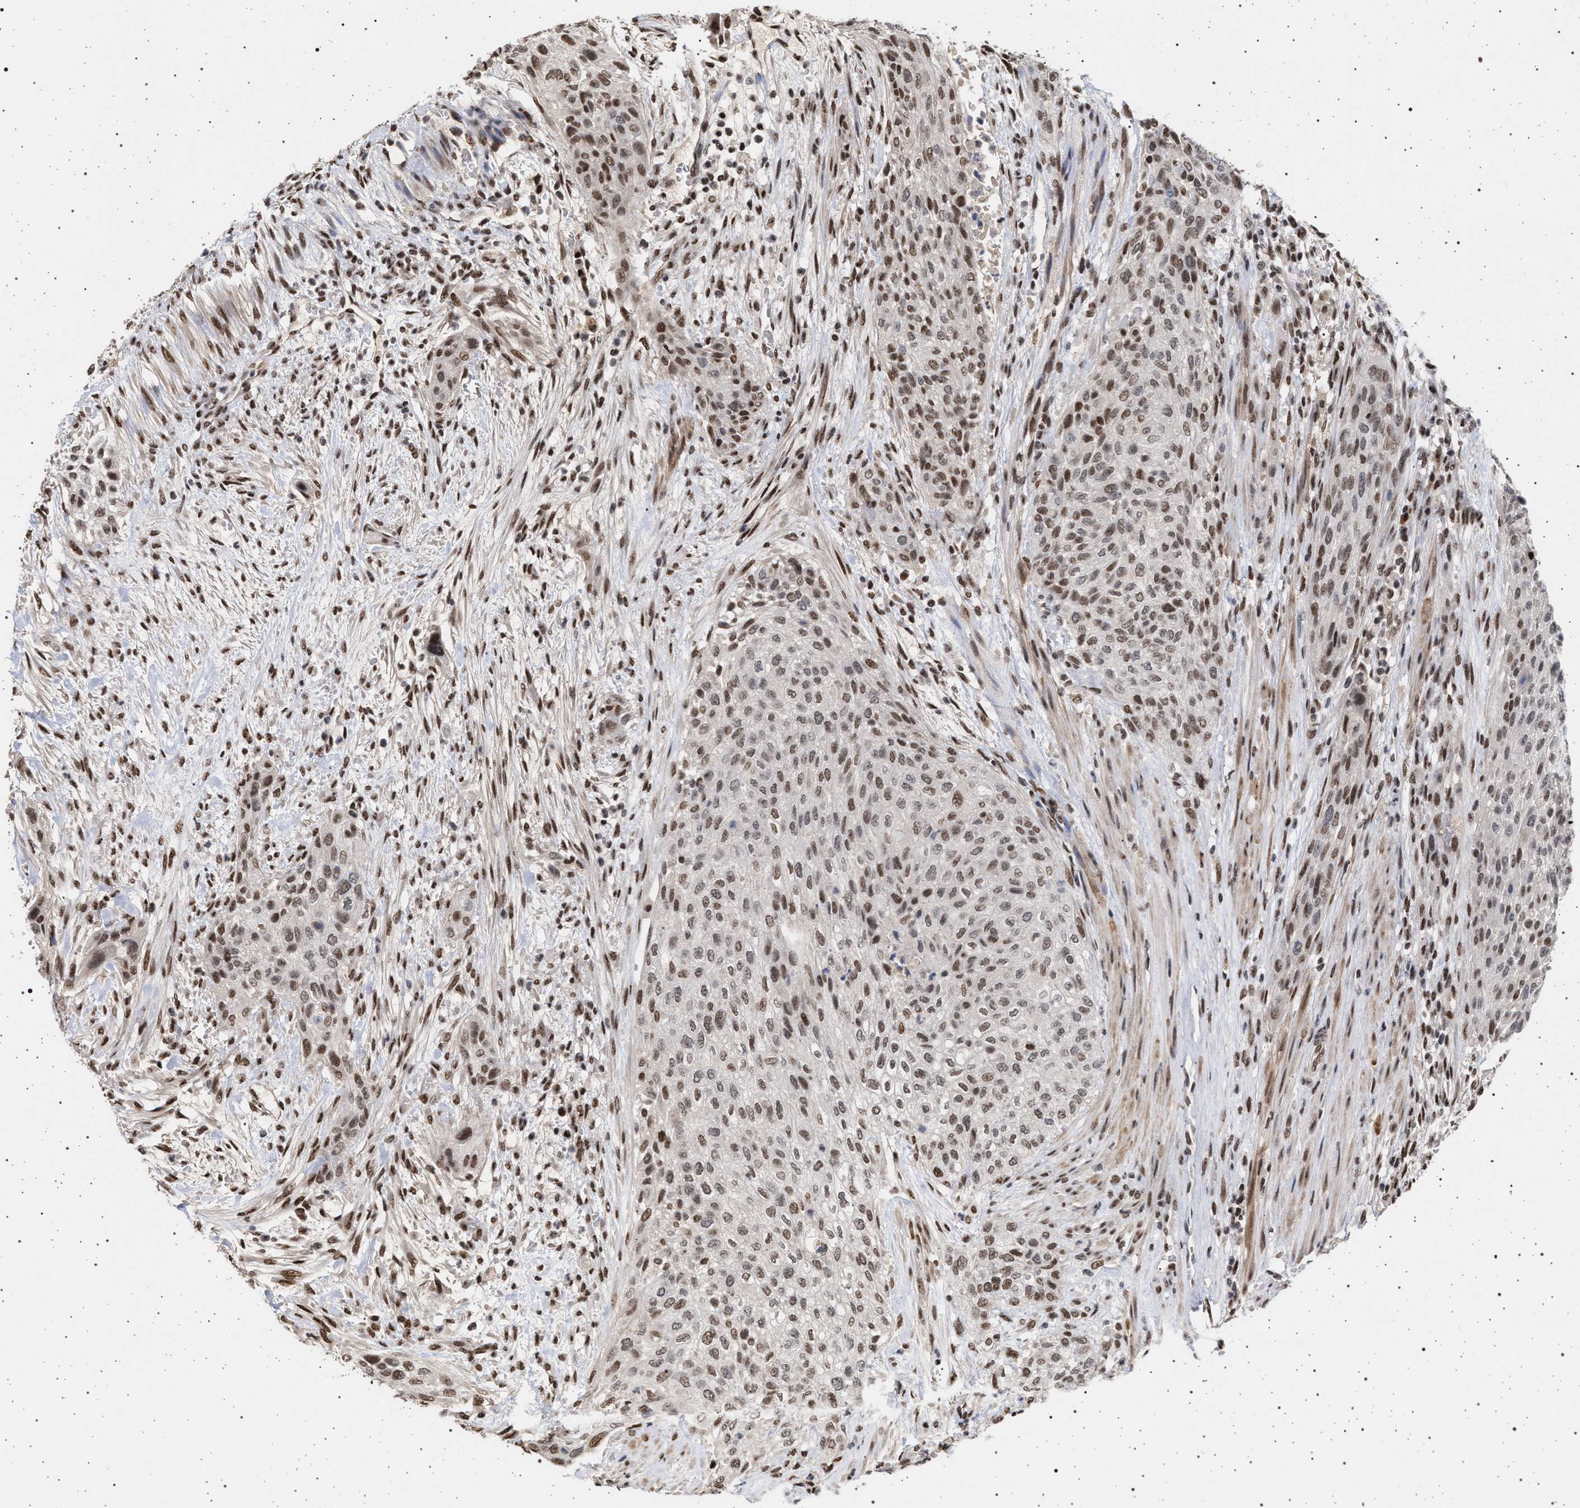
{"staining": {"intensity": "moderate", "quantity": ">75%", "location": "nuclear"}, "tissue": "urothelial cancer", "cell_type": "Tumor cells", "image_type": "cancer", "snomed": [{"axis": "morphology", "description": "Urothelial carcinoma, Low grade"}, {"axis": "morphology", "description": "Urothelial carcinoma, High grade"}, {"axis": "topography", "description": "Urinary bladder"}], "caption": "The image demonstrates immunohistochemical staining of urothelial carcinoma (high-grade). There is moderate nuclear positivity is present in about >75% of tumor cells. (DAB IHC with brightfield microscopy, high magnification).", "gene": "PHF12", "patient": {"sex": "male", "age": 35}}